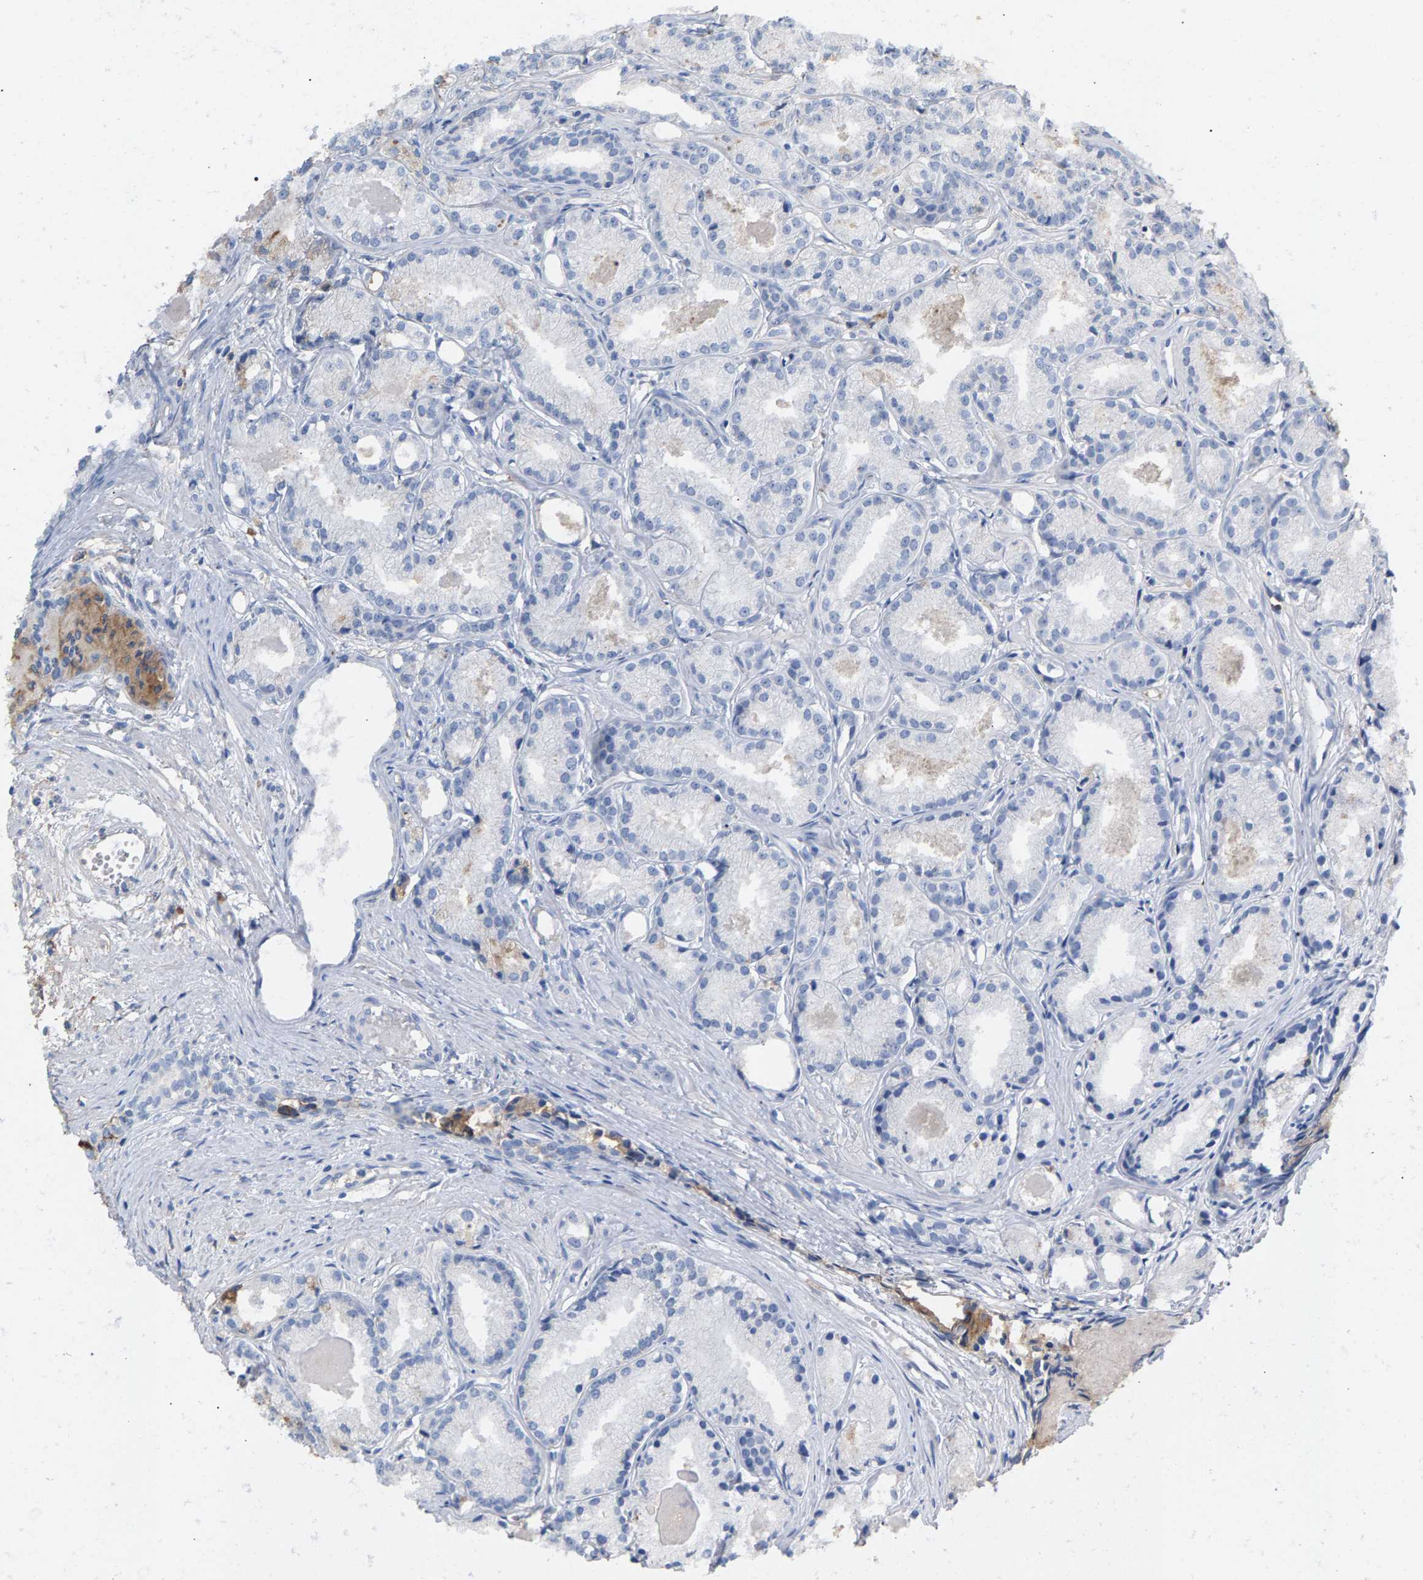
{"staining": {"intensity": "negative", "quantity": "none", "location": "none"}, "tissue": "prostate cancer", "cell_type": "Tumor cells", "image_type": "cancer", "snomed": [{"axis": "morphology", "description": "Adenocarcinoma, Low grade"}, {"axis": "topography", "description": "Prostate"}], "caption": "IHC of human low-grade adenocarcinoma (prostate) displays no staining in tumor cells.", "gene": "APOH", "patient": {"sex": "male", "age": 72}}